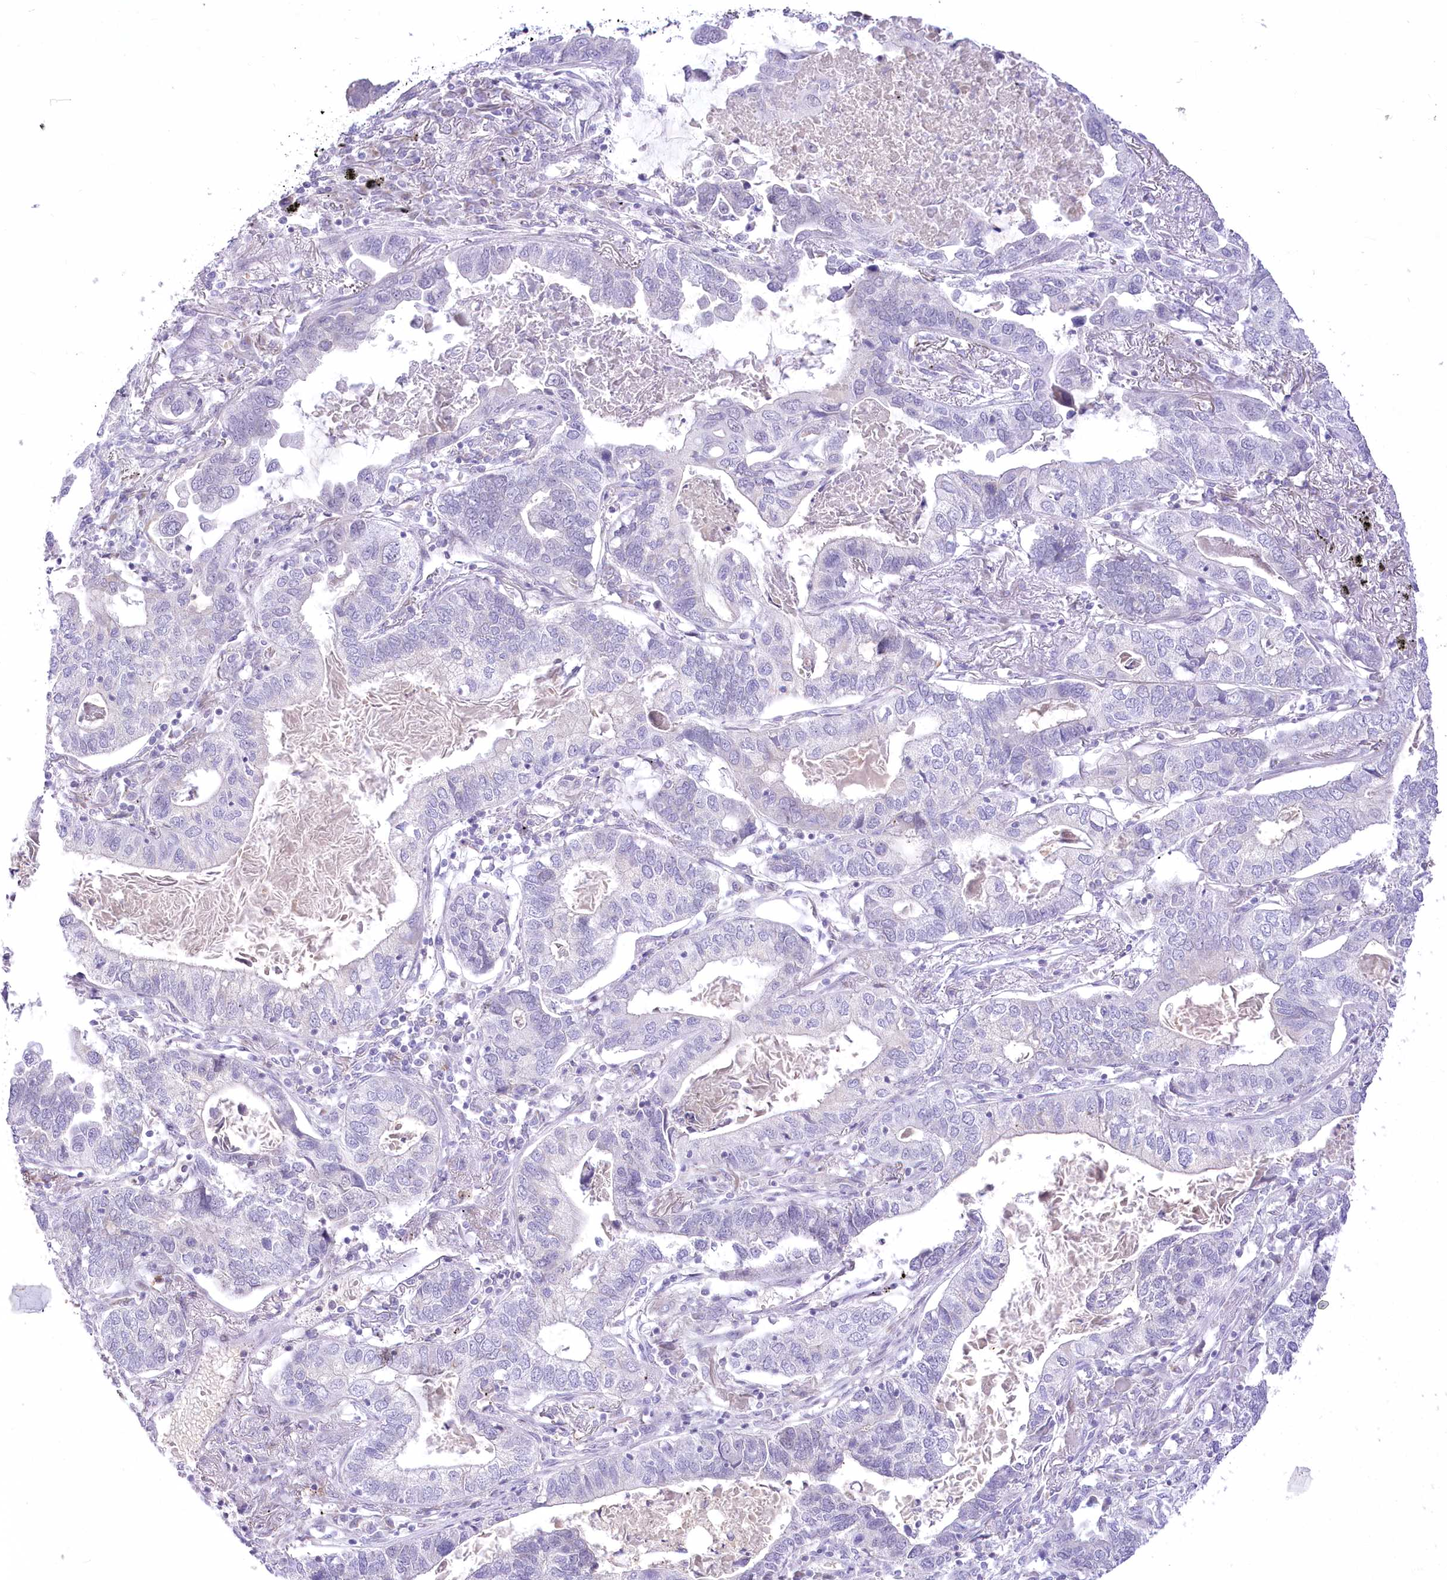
{"staining": {"intensity": "negative", "quantity": "none", "location": "none"}, "tissue": "lung cancer", "cell_type": "Tumor cells", "image_type": "cancer", "snomed": [{"axis": "morphology", "description": "Adenocarcinoma, NOS"}, {"axis": "topography", "description": "Lung"}], "caption": "Tumor cells show no significant protein expression in adenocarcinoma (lung).", "gene": "BEND7", "patient": {"sex": "male", "age": 67}}